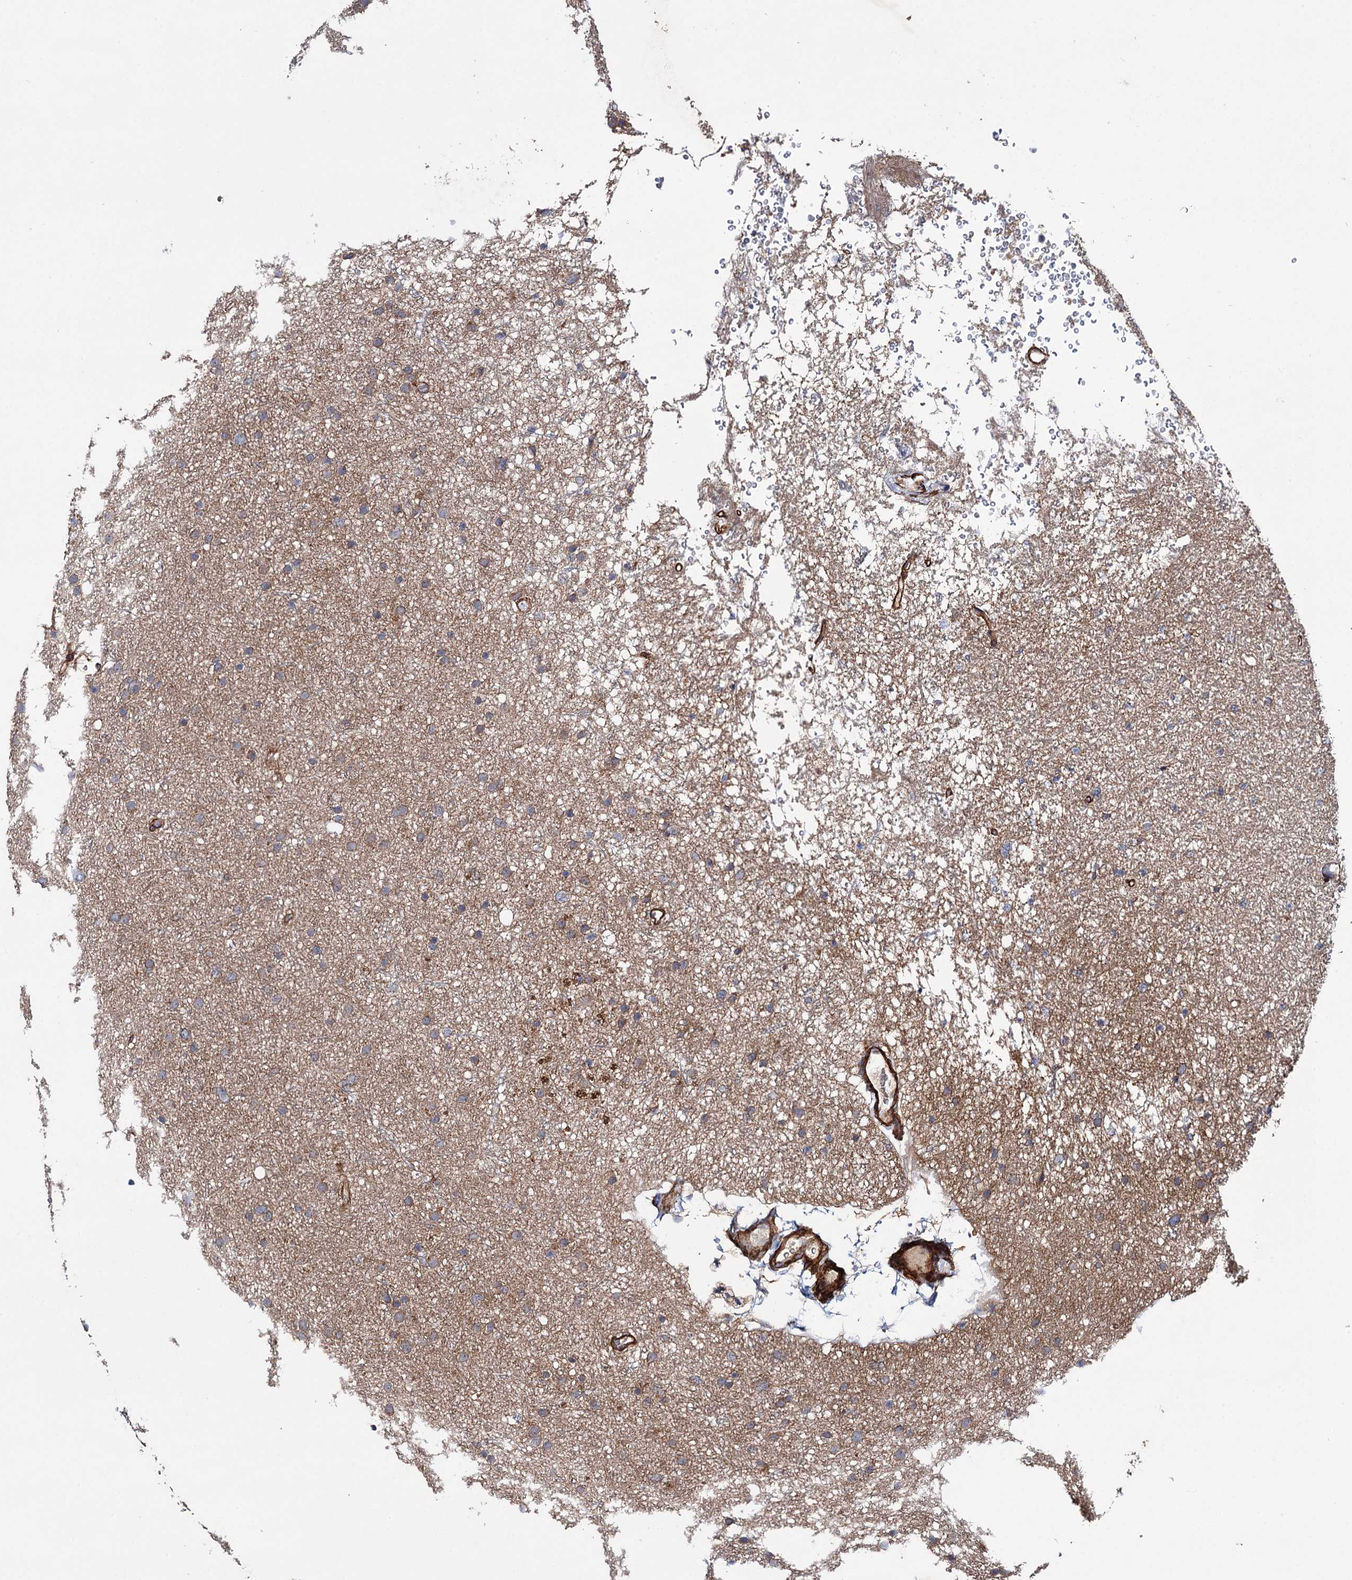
{"staining": {"intensity": "weak", "quantity": "25%-75%", "location": "cytoplasmic/membranous"}, "tissue": "glioma", "cell_type": "Tumor cells", "image_type": "cancer", "snomed": [{"axis": "morphology", "description": "Glioma, malignant, Low grade"}, {"axis": "topography", "description": "Cerebral cortex"}], "caption": "Immunohistochemical staining of malignant glioma (low-grade) shows low levels of weak cytoplasmic/membranous protein staining in about 25%-75% of tumor cells.", "gene": "SPATS2", "patient": {"sex": "female", "age": 39}}